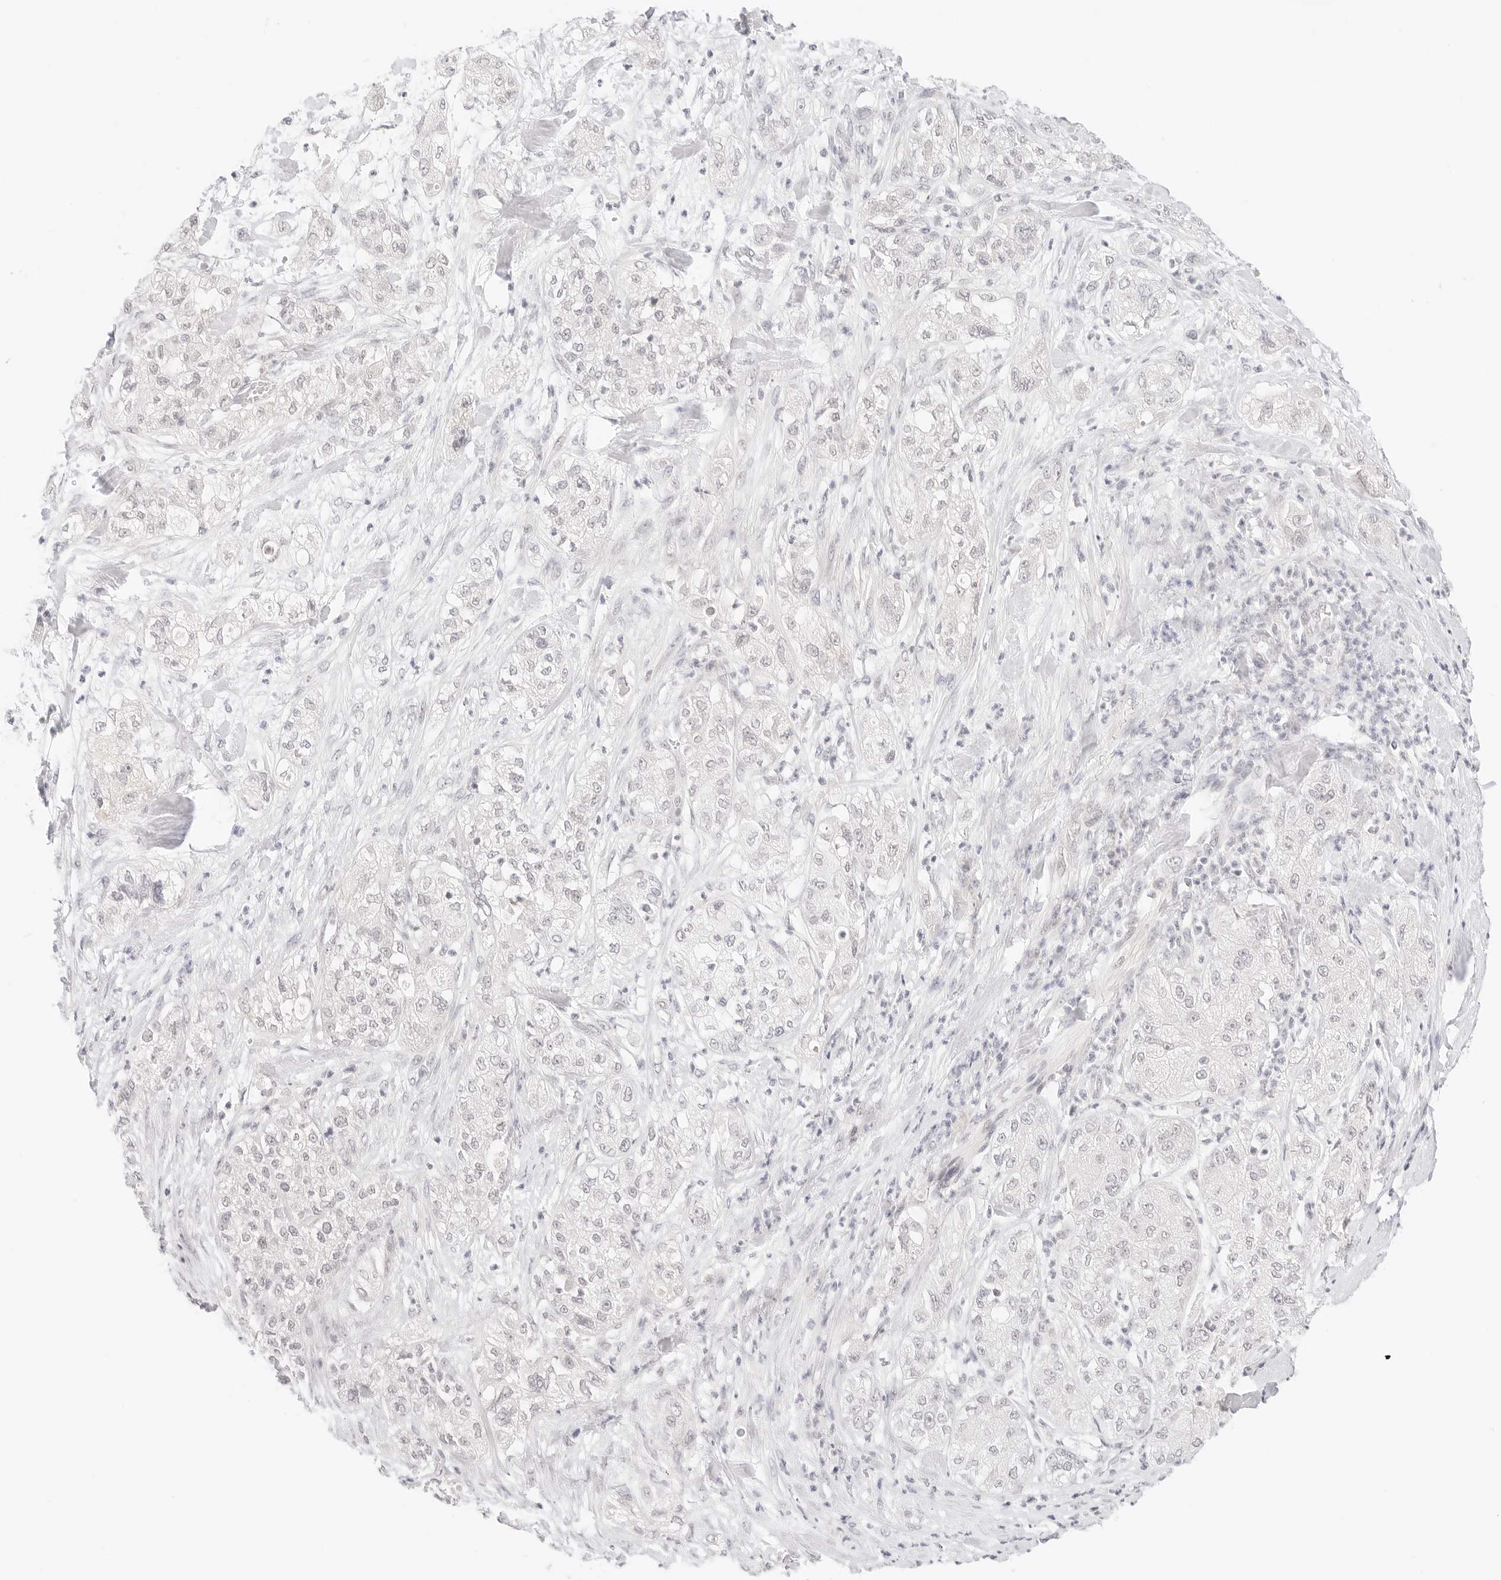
{"staining": {"intensity": "negative", "quantity": "none", "location": "none"}, "tissue": "pancreatic cancer", "cell_type": "Tumor cells", "image_type": "cancer", "snomed": [{"axis": "morphology", "description": "Adenocarcinoma, NOS"}, {"axis": "topography", "description": "Pancreas"}], "caption": "A high-resolution micrograph shows IHC staining of adenocarcinoma (pancreatic), which reveals no significant expression in tumor cells.", "gene": "XKR4", "patient": {"sex": "female", "age": 78}}